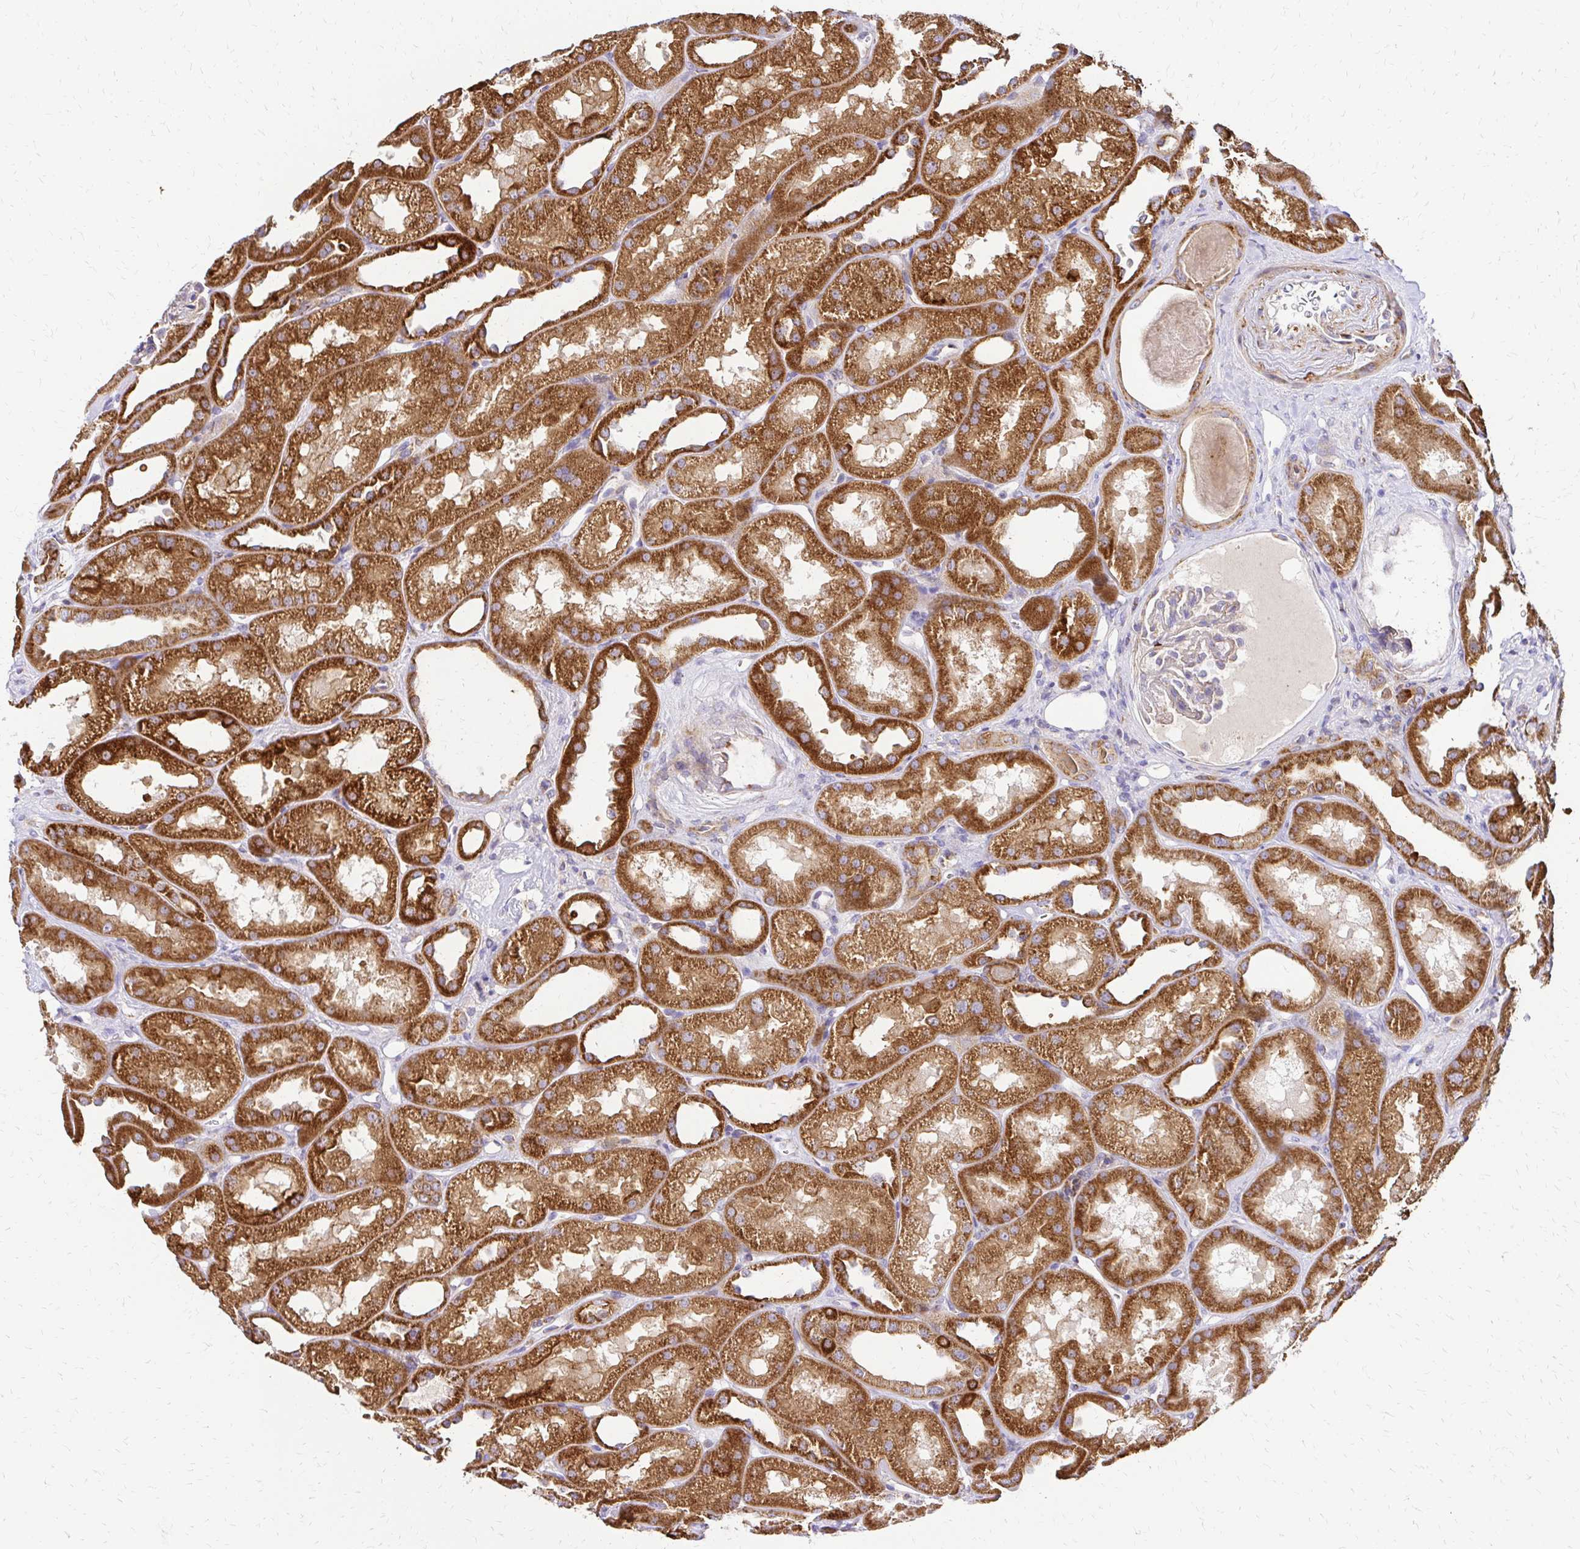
{"staining": {"intensity": "negative", "quantity": "none", "location": "none"}, "tissue": "kidney", "cell_type": "Cells in glomeruli", "image_type": "normal", "snomed": [{"axis": "morphology", "description": "Normal tissue, NOS"}, {"axis": "topography", "description": "Kidney"}], "caption": "This is a micrograph of immunohistochemistry staining of benign kidney, which shows no staining in cells in glomeruli.", "gene": "MRPL13", "patient": {"sex": "male", "age": 61}}